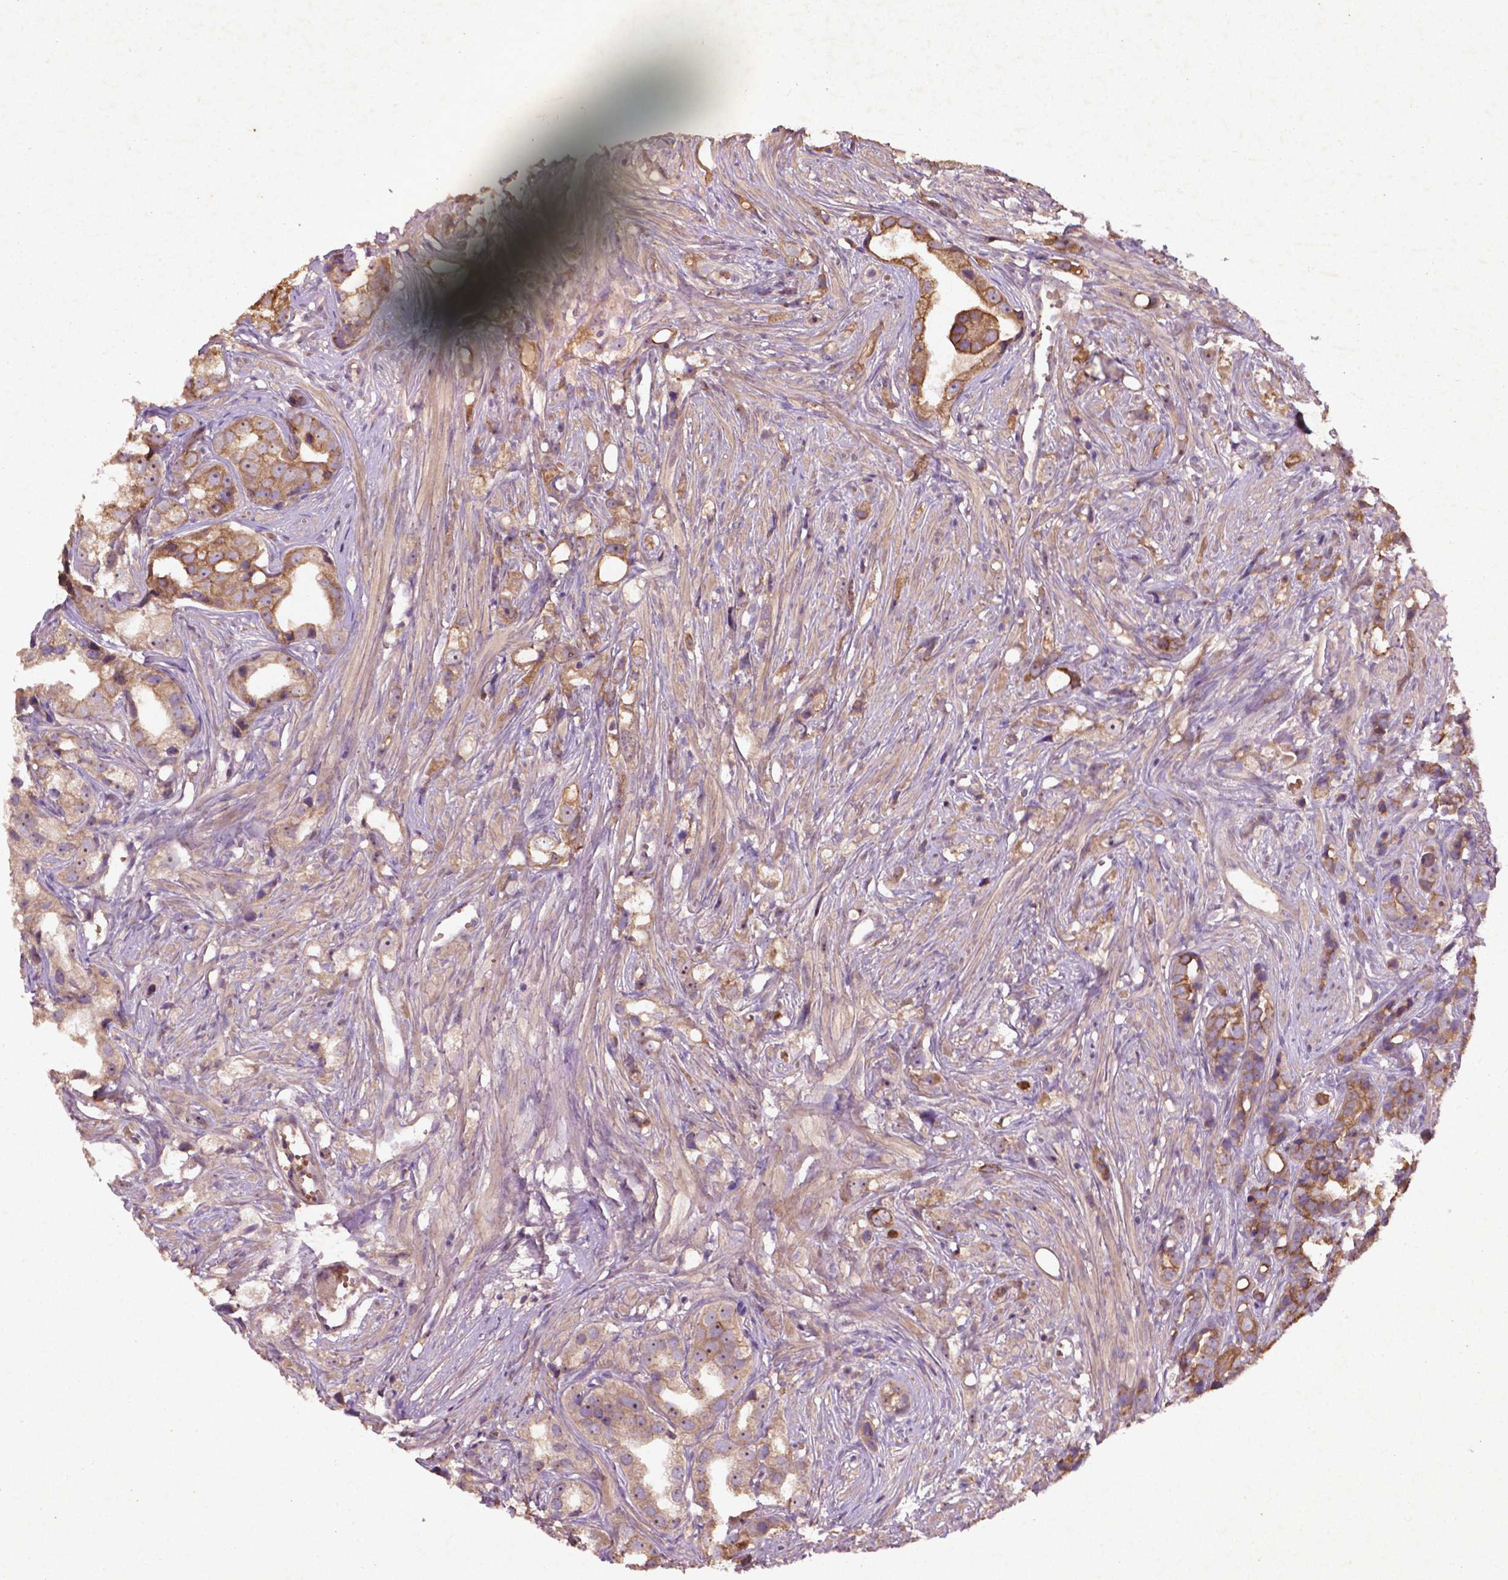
{"staining": {"intensity": "moderate", "quantity": ">75%", "location": "cytoplasmic/membranous"}, "tissue": "prostate cancer", "cell_type": "Tumor cells", "image_type": "cancer", "snomed": [{"axis": "morphology", "description": "Adenocarcinoma, High grade"}, {"axis": "topography", "description": "Prostate"}], "caption": "Immunohistochemical staining of human prostate cancer demonstrates medium levels of moderate cytoplasmic/membranous protein staining in approximately >75% of tumor cells. The protein is shown in brown color, while the nuclei are stained blue.", "gene": "COQ2", "patient": {"sex": "male", "age": 75}}